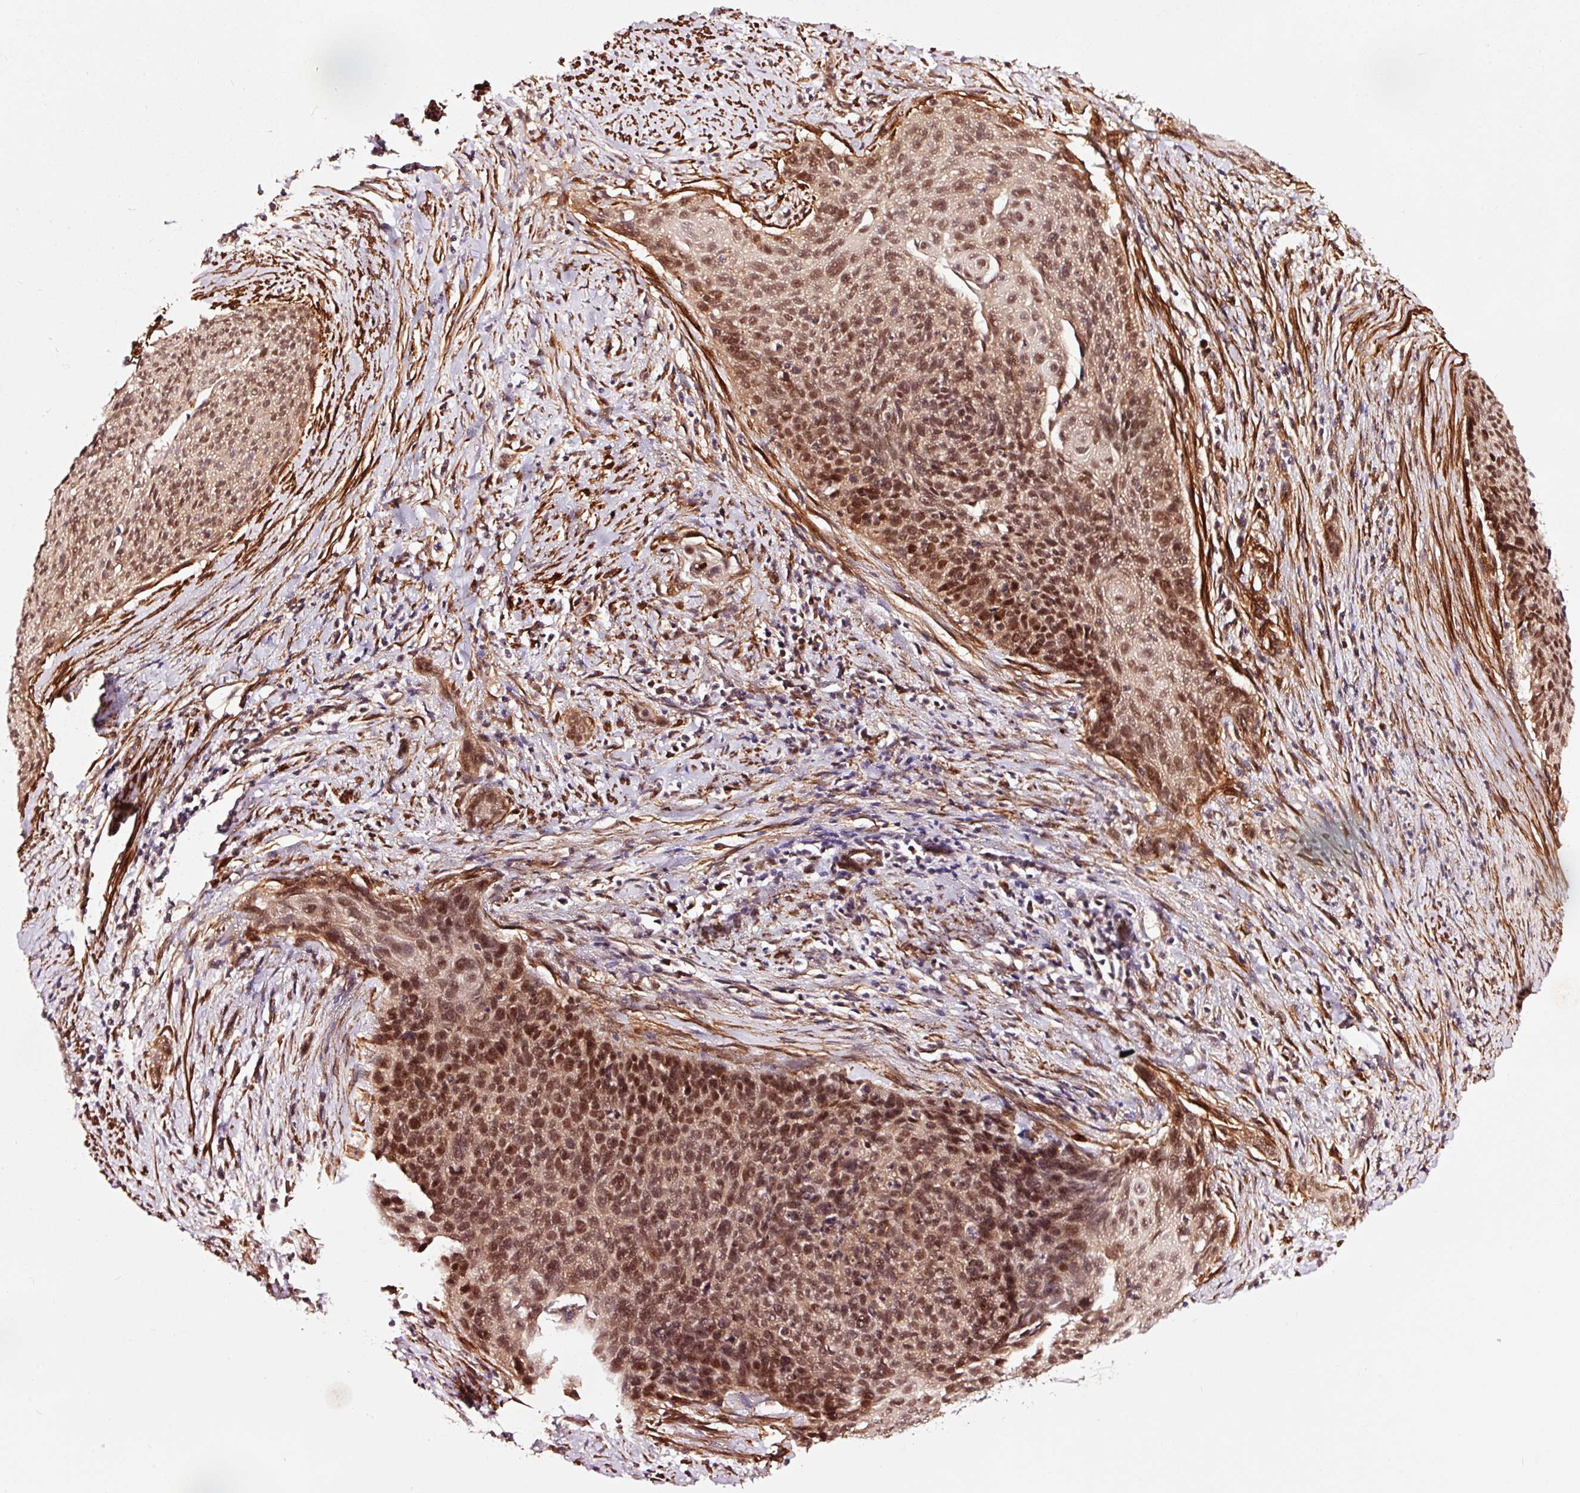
{"staining": {"intensity": "moderate", "quantity": ">75%", "location": "nuclear"}, "tissue": "cervical cancer", "cell_type": "Tumor cells", "image_type": "cancer", "snomed": [{"axis": "morphology", "description": "Squamous cell carcinoma, NOS"}, {"axis": "topography", "description": "Cervix"}], "caption": "Tumor cells show moderate nuclear positivity in about >75% of cells in cervical cancer (squamous cell carcinoma).", "gene": "TPM1", "patient": {"sex": "female", "age": 55}}